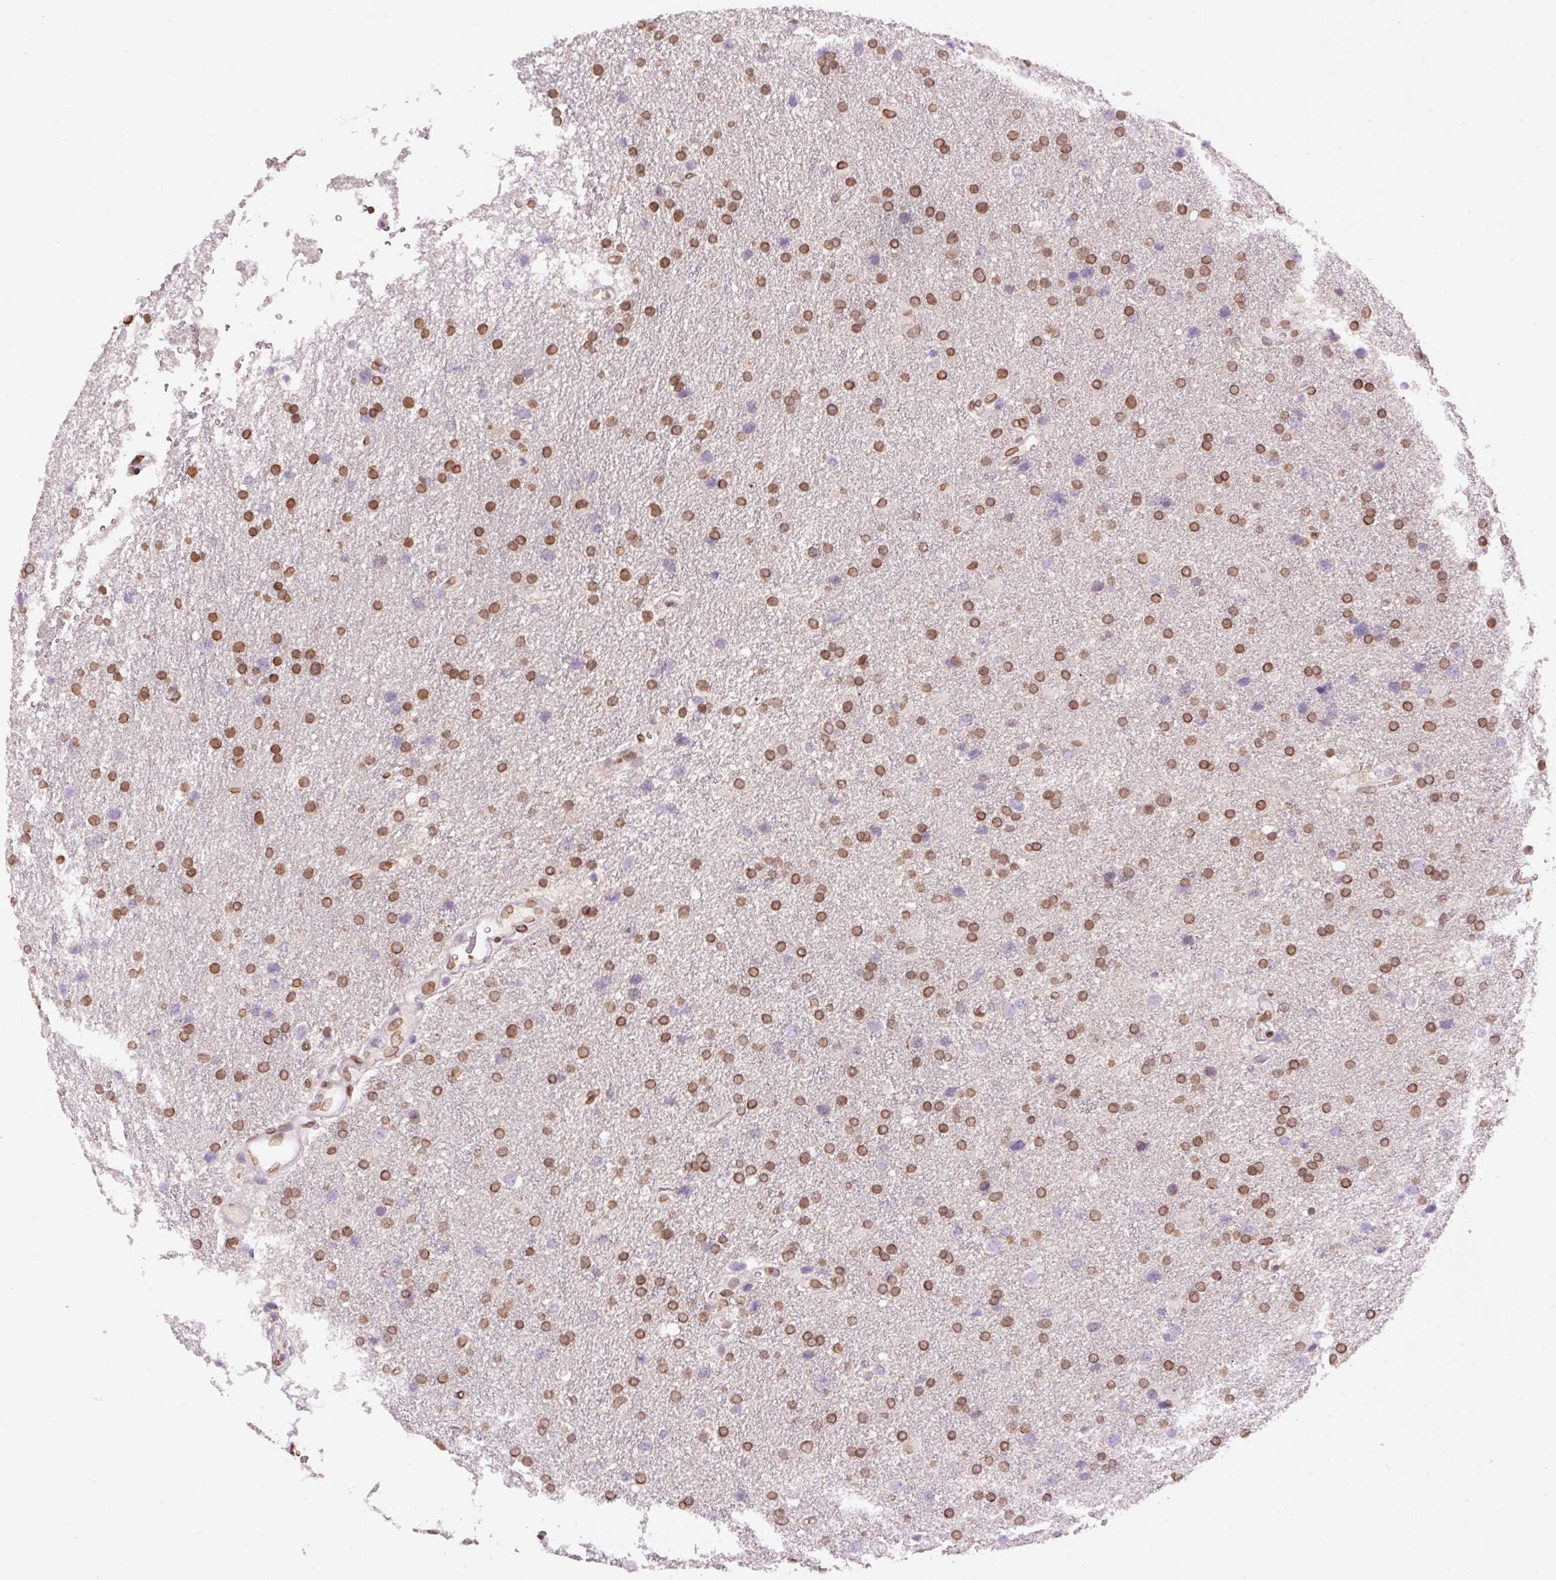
{"staining": {"intensity": "moderate", "quantity": ">75%", "location": "cytoplasmic/membranous,nuclear"}, "tissue": "glioma", "cell_type": "Tumor cells", "image_type": "cancer", "snomed": [{"axis": "morphology", "description": "Glioma, malignant, Low grade"}, {"axis": "topography", "description": "Brain"}], "caption": "This is a micrograph of IHC staining of malignant glioma (low-grade), which shows moderate expression in the cytoplasmic/membranous and nuclear of tumor cells.", "gene": "ZNF224", "patient": {"sex": "female", "age": 32}}